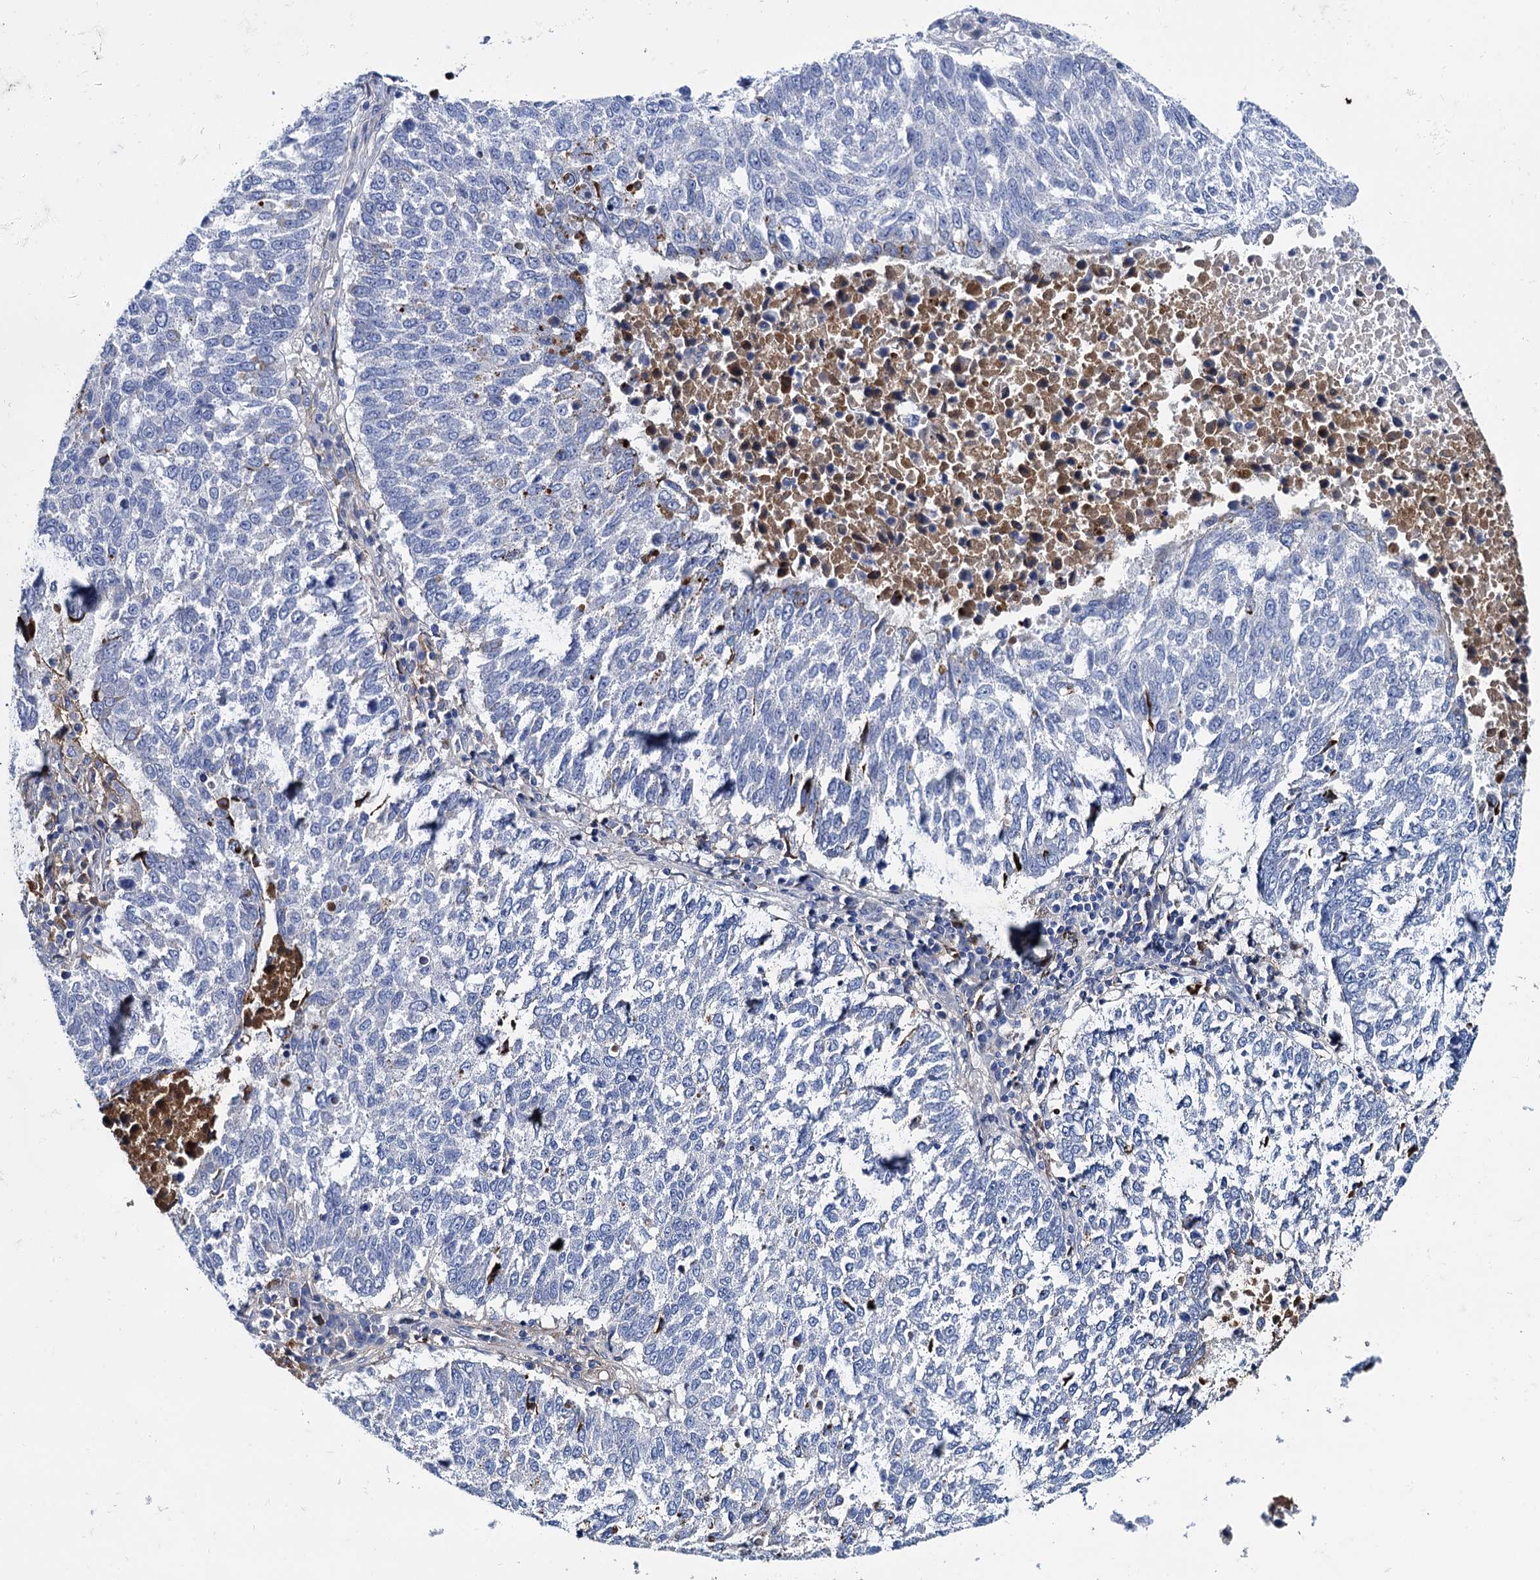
{"staining": {"intensity": "negative", "quantity": "none", "location": "none"}, "tissue": "lung cancer", "cell_type": "Tumor cells", "image_type": "cancer", "snomed": [{"axis": "morphology", "description": "Squamous cell carcinoma, NOS"}, {"axis": "topography", "description": "Lung"}], "caption": "This is a histopathology image of IHC staining of lung squamous cell carcinoma, which shows no expression in tumor cells.", "gene": "APOD", "patient": {"sex": "male", "age": 73}}